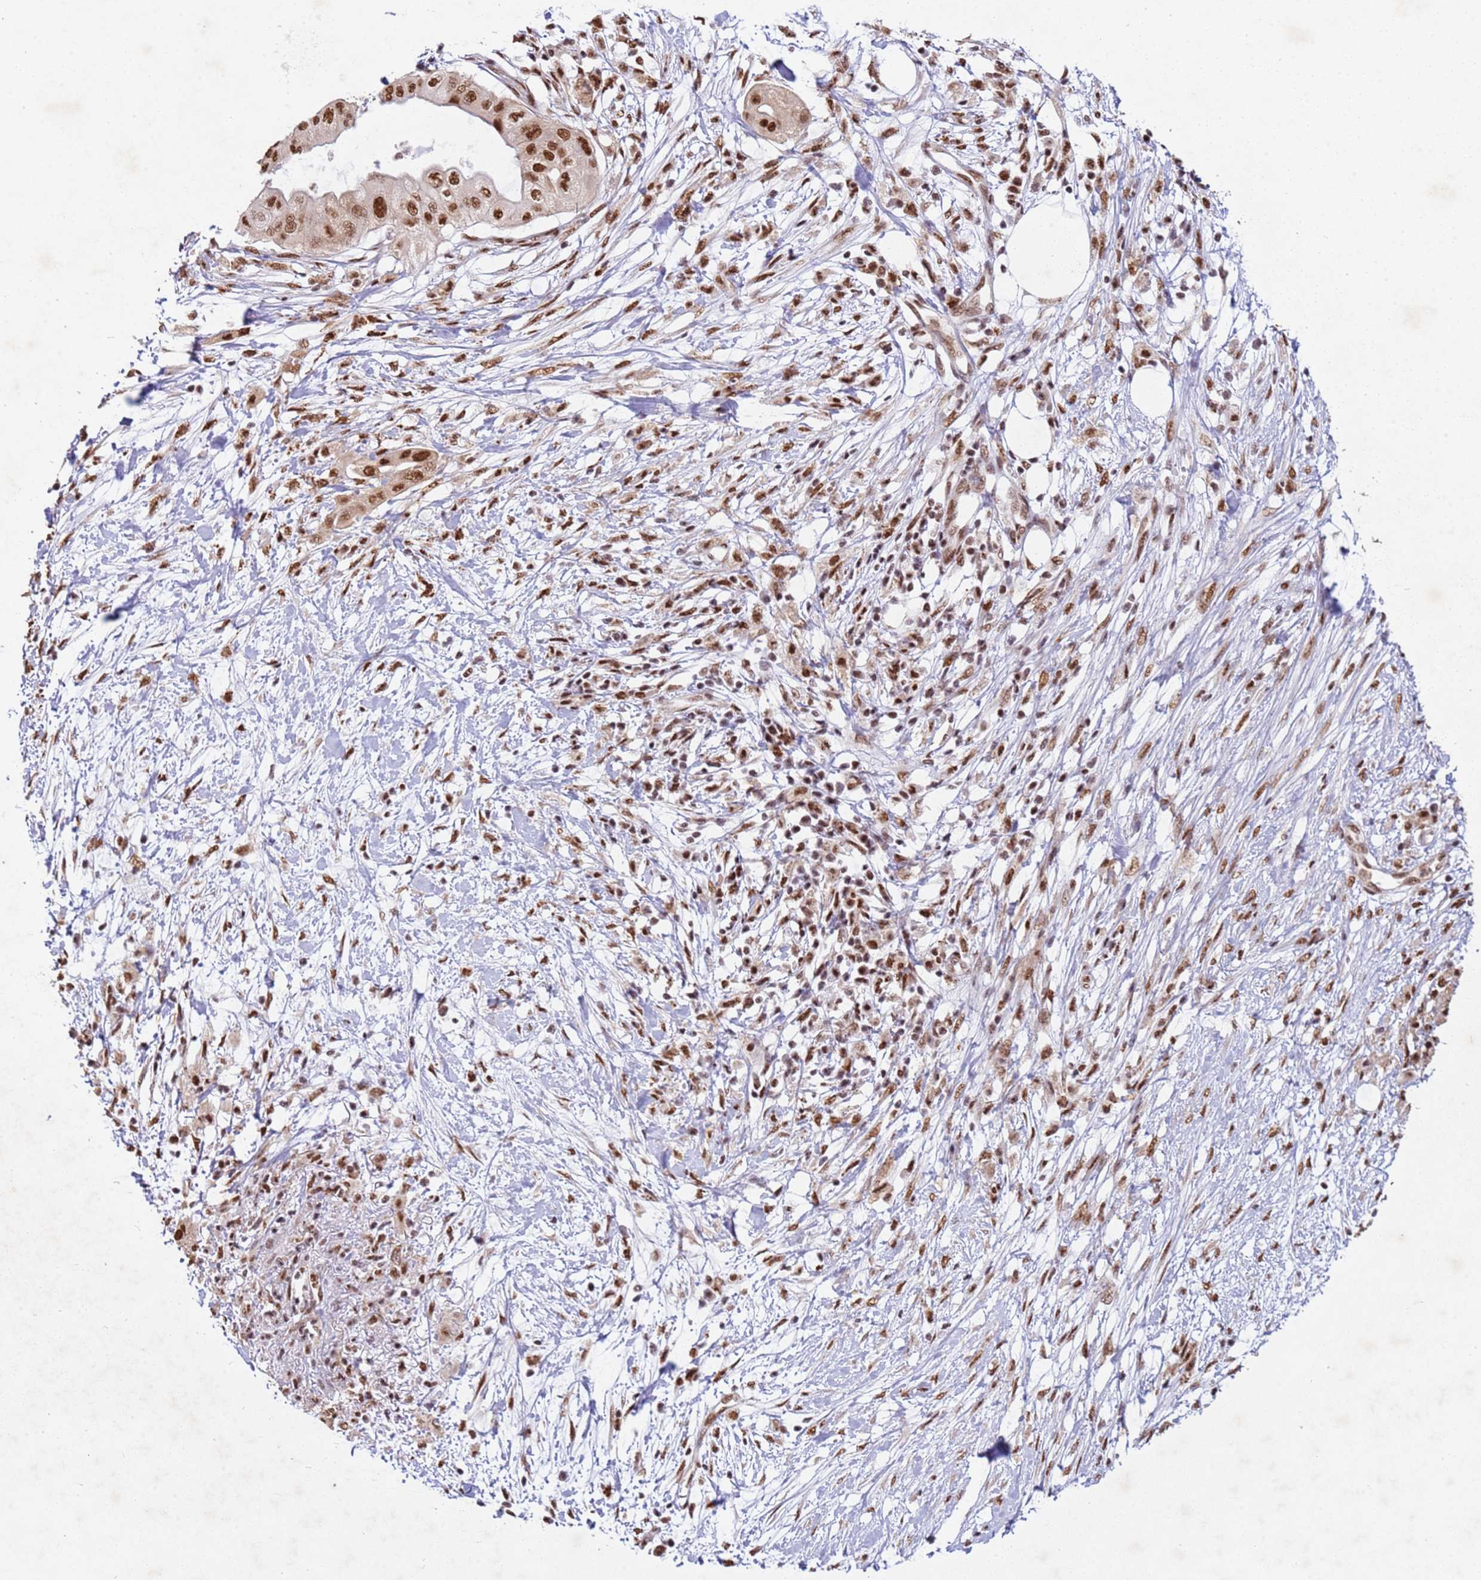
{"staining": {"intensity": "moderate", "quantity": ">75%", "location": "nuclear"}, "tissue": "pancreatic cancer", "cell_type": "Tumor cells", "image_type": "cancer", "snomed": [{"axis": "morphology", "description": "Adenocarcinoma, NOS"}, {"axis": "topography", "description": "Pancreas"}], "caption": "Immunohistochemical staining of human adenocarcinoma (pancreatic) exhibits medium levels of moderate nuclear protein staining in about >75% of tumor cells. The staining was performed using DAB (3,3'-diaminobenzidine), with brown indicating positive protein expression. Nuclei are stained blue with hematoxylin.", "gene": "ESF1", "patient": {"sex": "male", "age": 68}}